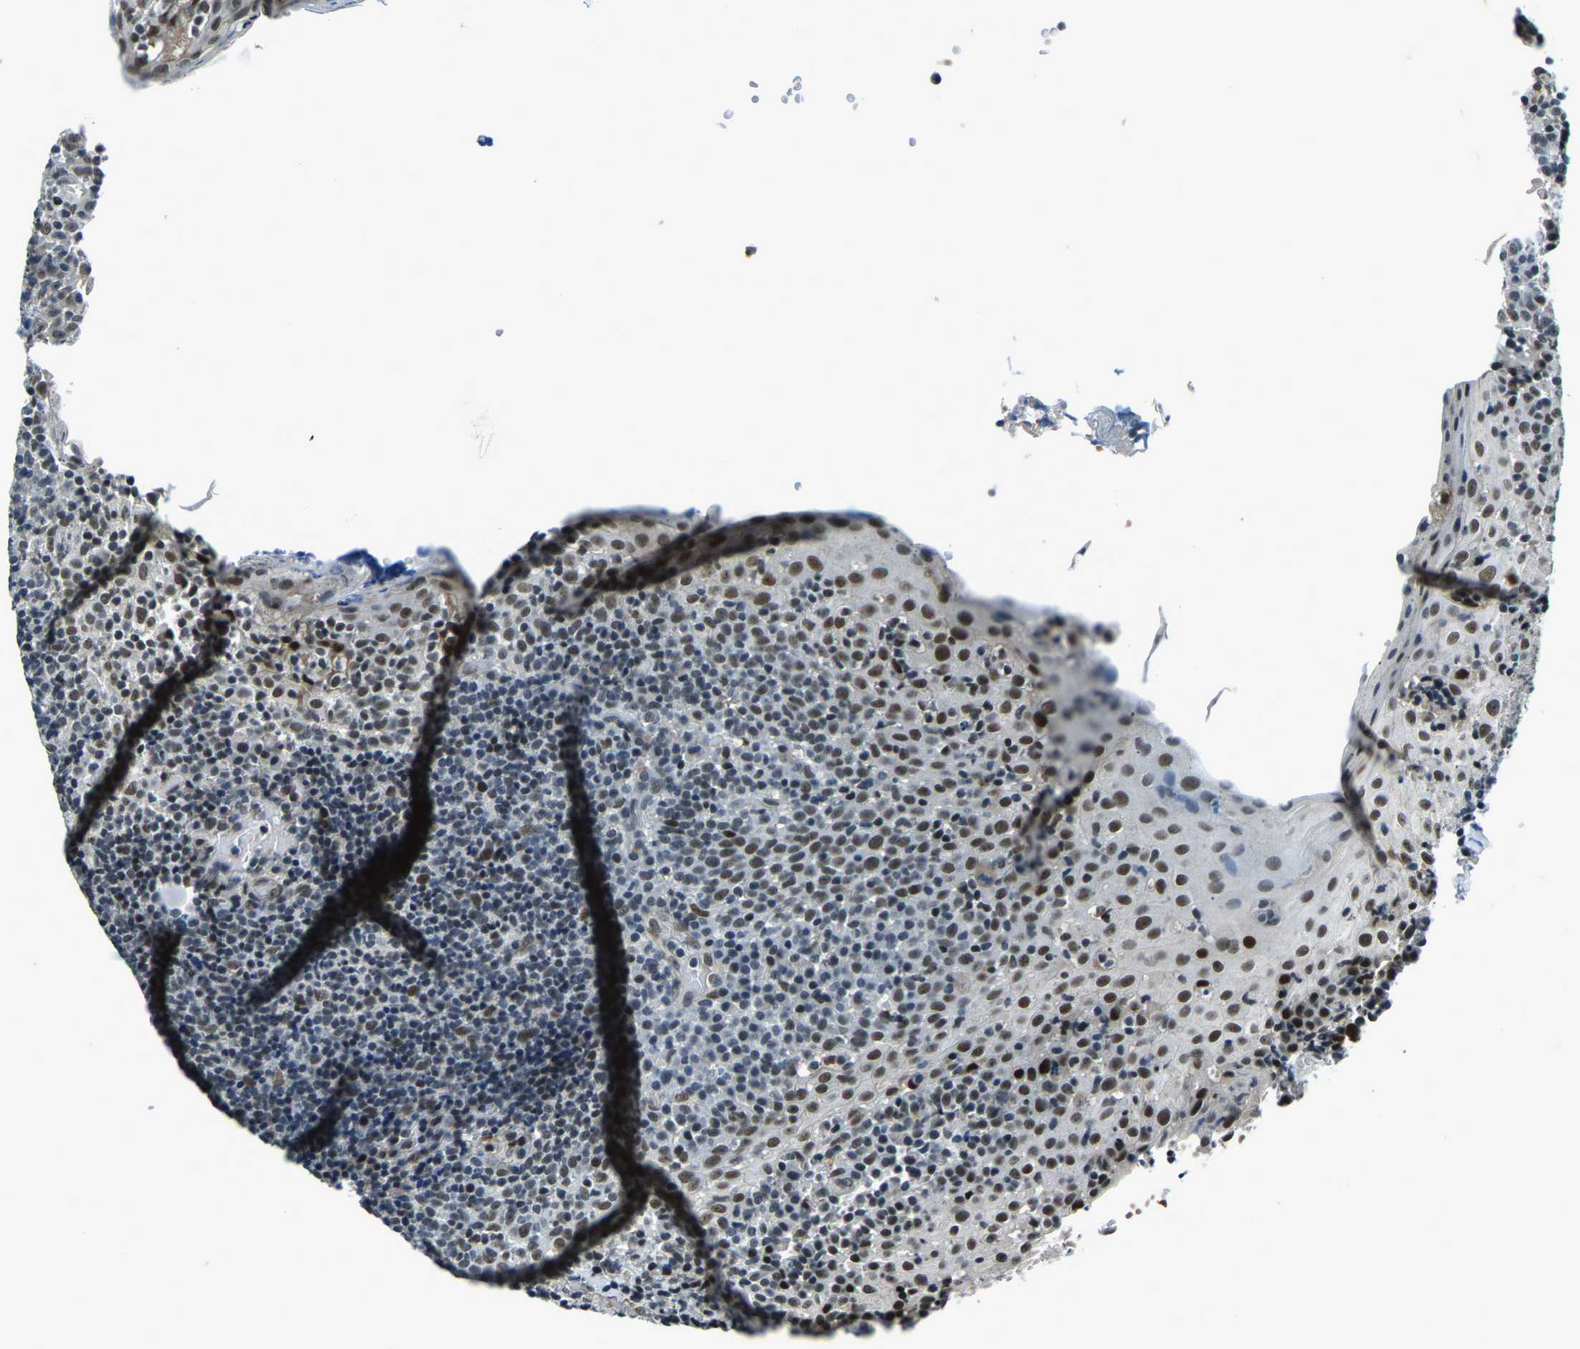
{"staining": {"intensity": "moderate", "quantity": ">75%", "location": "nuclear"}, "tissue": "tonsil", "cell_type": "Germinal center cells", "image_type": "normal", "snomed": [{"axis": "morphology", "description": "Normal tissue, NOS"}, {"axis": "topography", "description": "Tonsil"}], "caption": "This image reveals immunohistochemistry staining of normal tonsil, with medium moderate nuclear positivity in approximately >75% of germinal center cells.", "gene": "PRCC", "patient": {"sex": "female", "age": 19}}